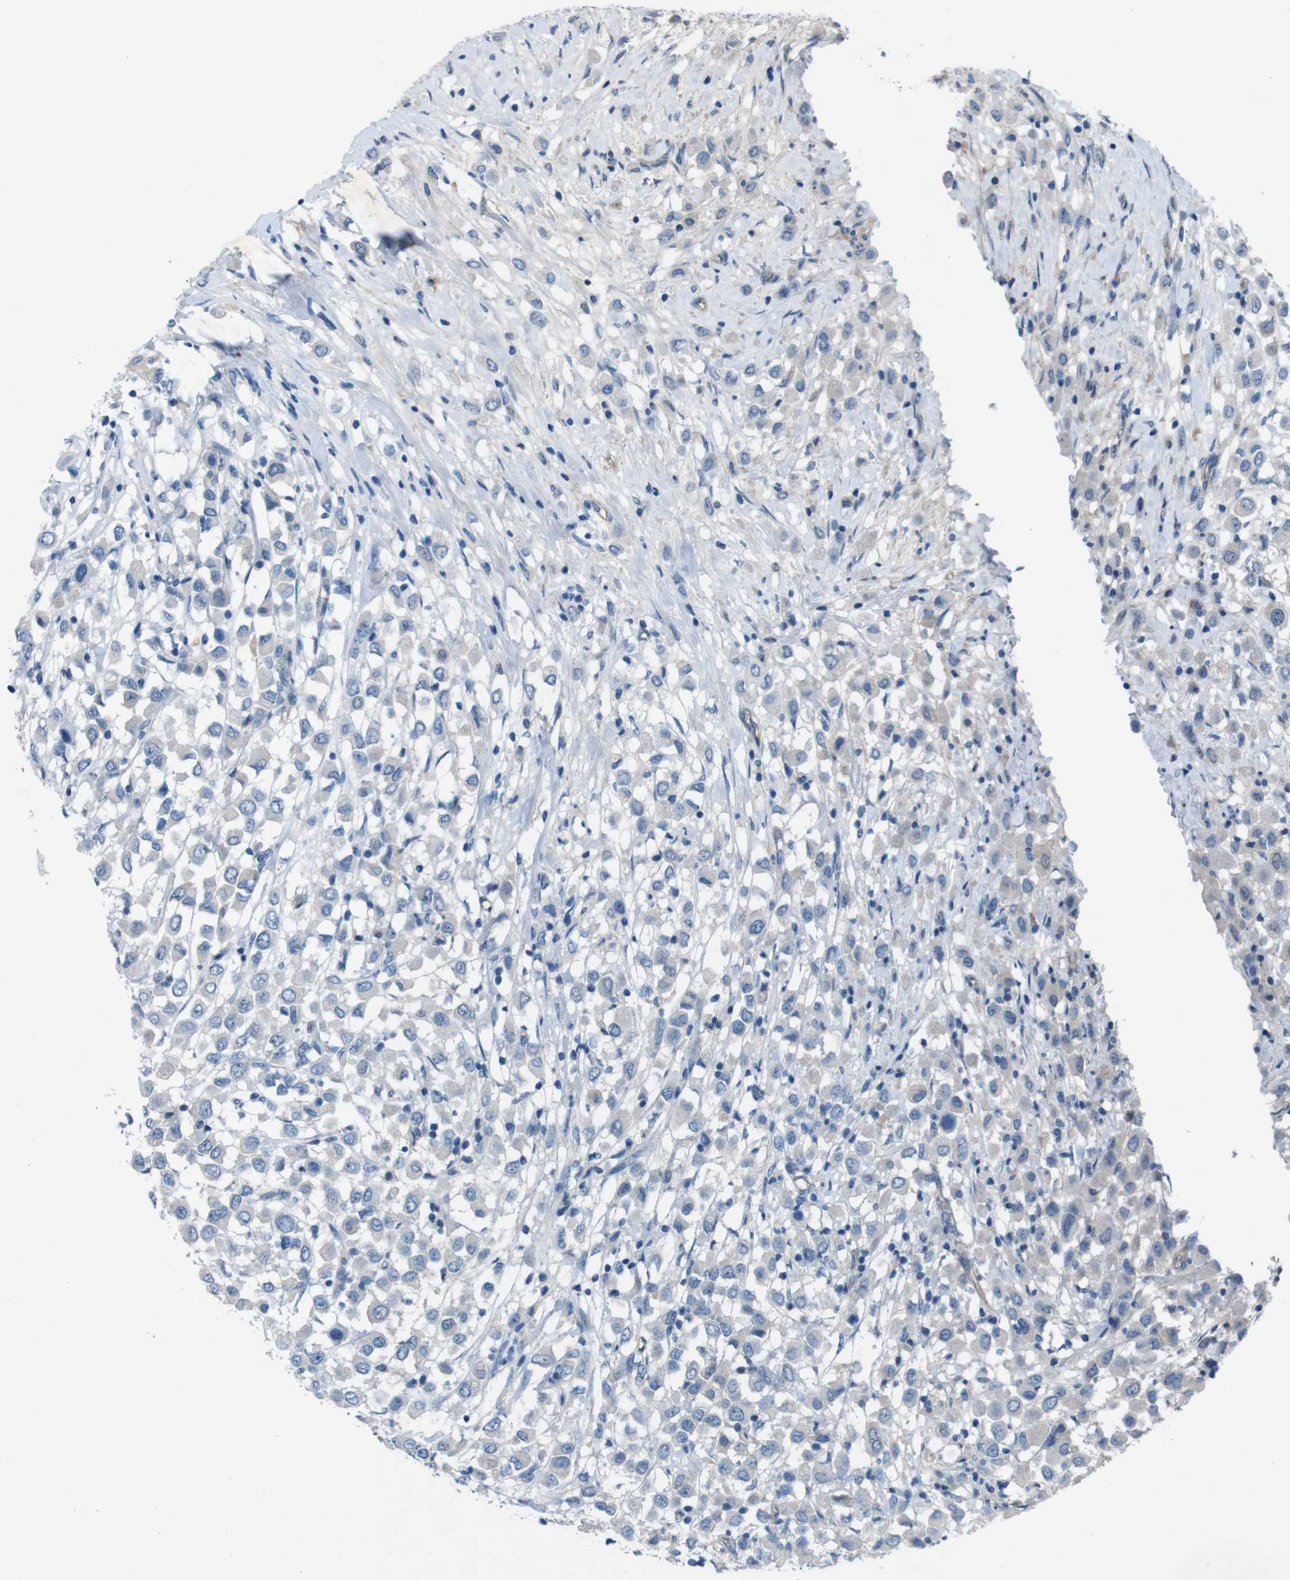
{"staining": {"intensity": "negative", "quantity": "none", "location": "none"}, "tissue": "breast cancer", "cell_type": "Tumor cells", "image_type": "cancer", "snomed": [{"axis": "morphology", "description": "Duct carcinoma"}, {"axis": "topography", "description": "Breast"}], "caption": "The image exhibits no staining of tumor cells in invasive ductal carcinoma (breast).", "gene": "PVR", "patient": {"sex": "female", "age": 61}}